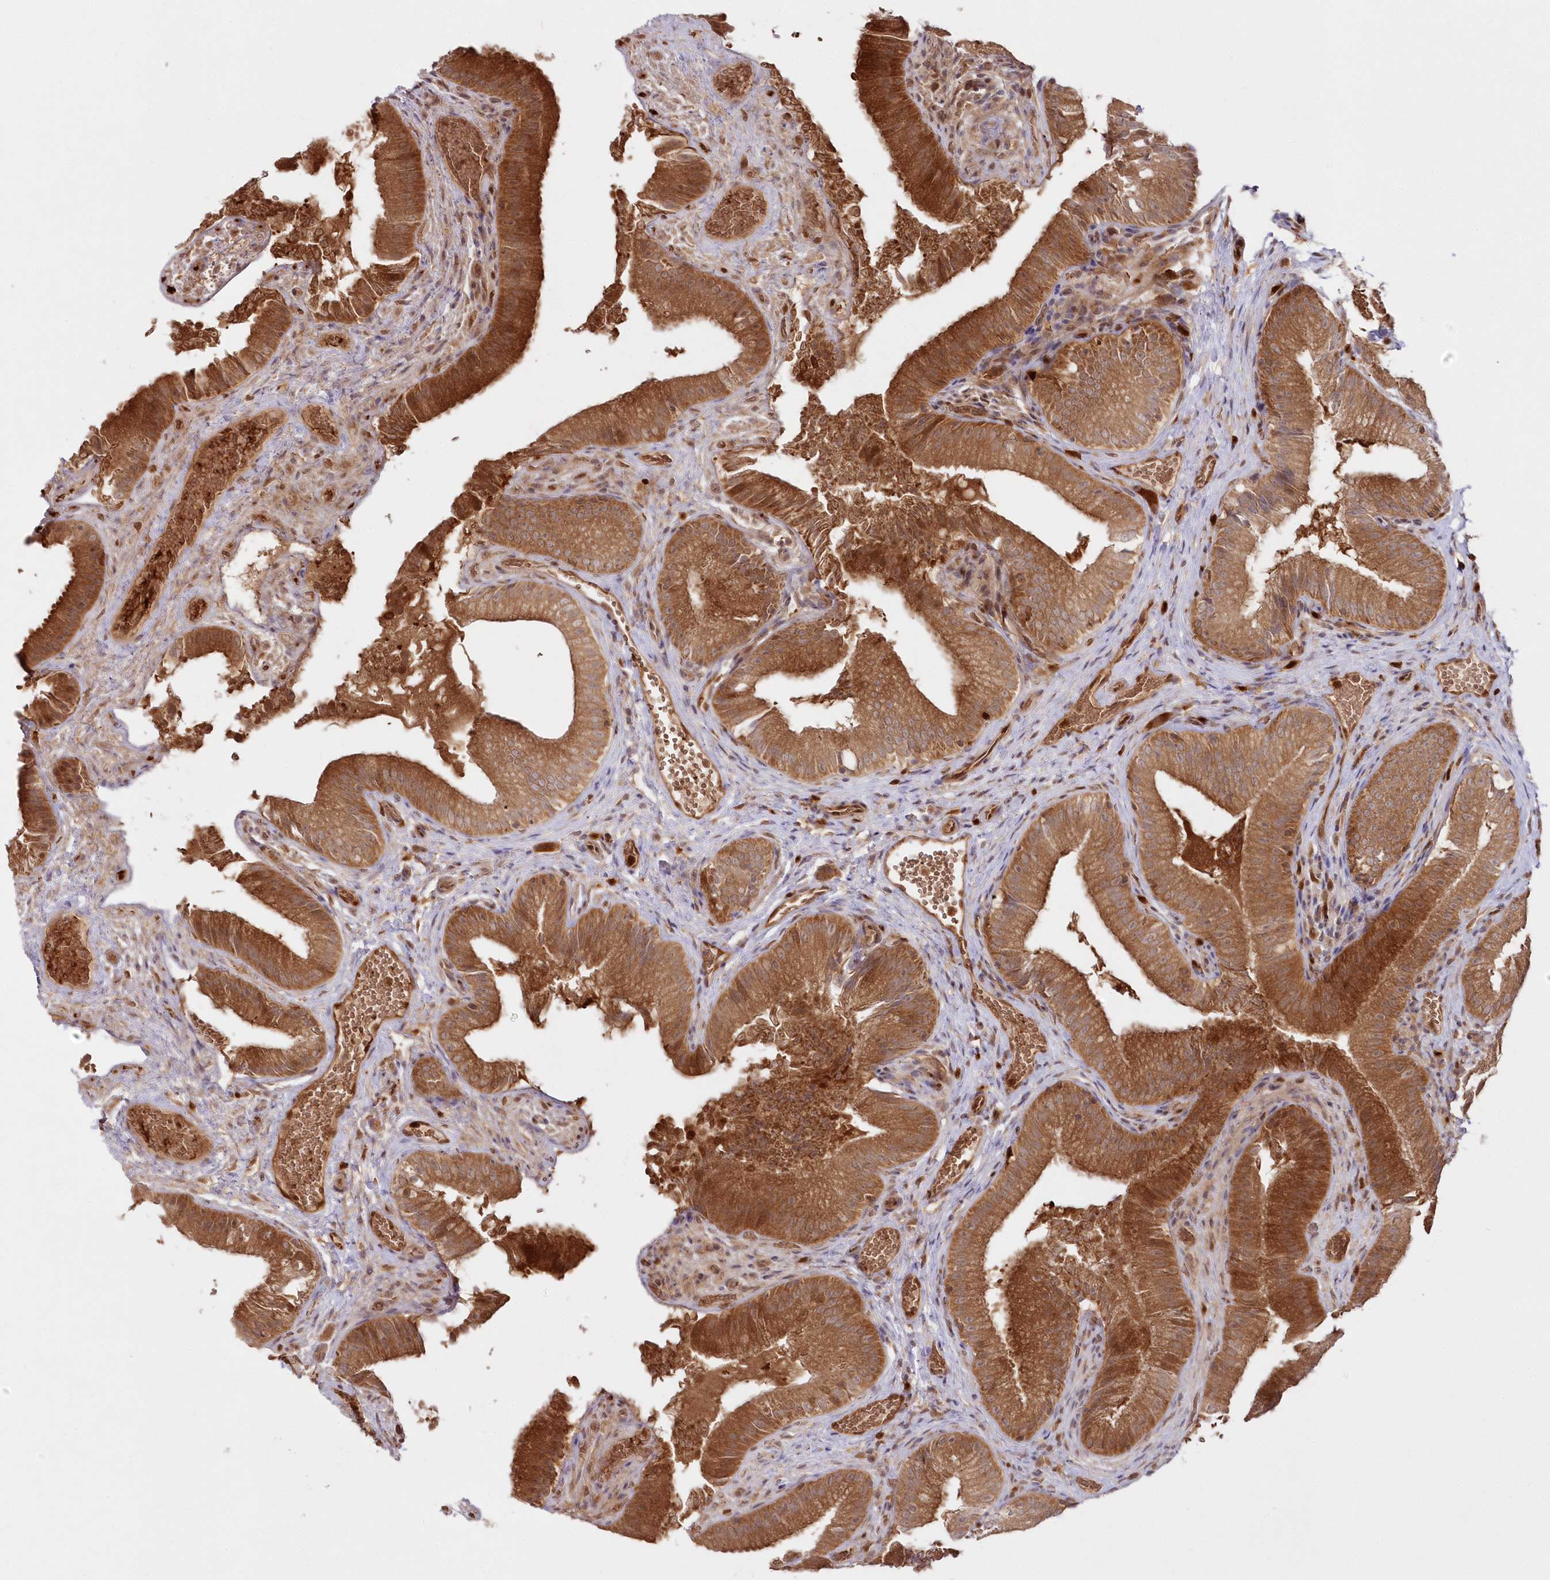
{"staining": {"intensity": "strong", "quantity": ">75%", "location": "cytoplasmic/membranous"}, "tissue": "gallbladder", "cell_type": "Glandular cells", "image_type": "normal", "snomed": [{"axis": "morphology", "description": "Normal tissue, NOS"}, {"axis": "topography", "description": "Gallbladder"}], "caption": "This is a histology image of immunohistochemistry (IHC) staining of normal gallbladder, which shows strong positivity in the cytoplasmic/membranous of glandular cells.", "gene": "GBE1", "patient": {"sex": "female", "age": 30}}